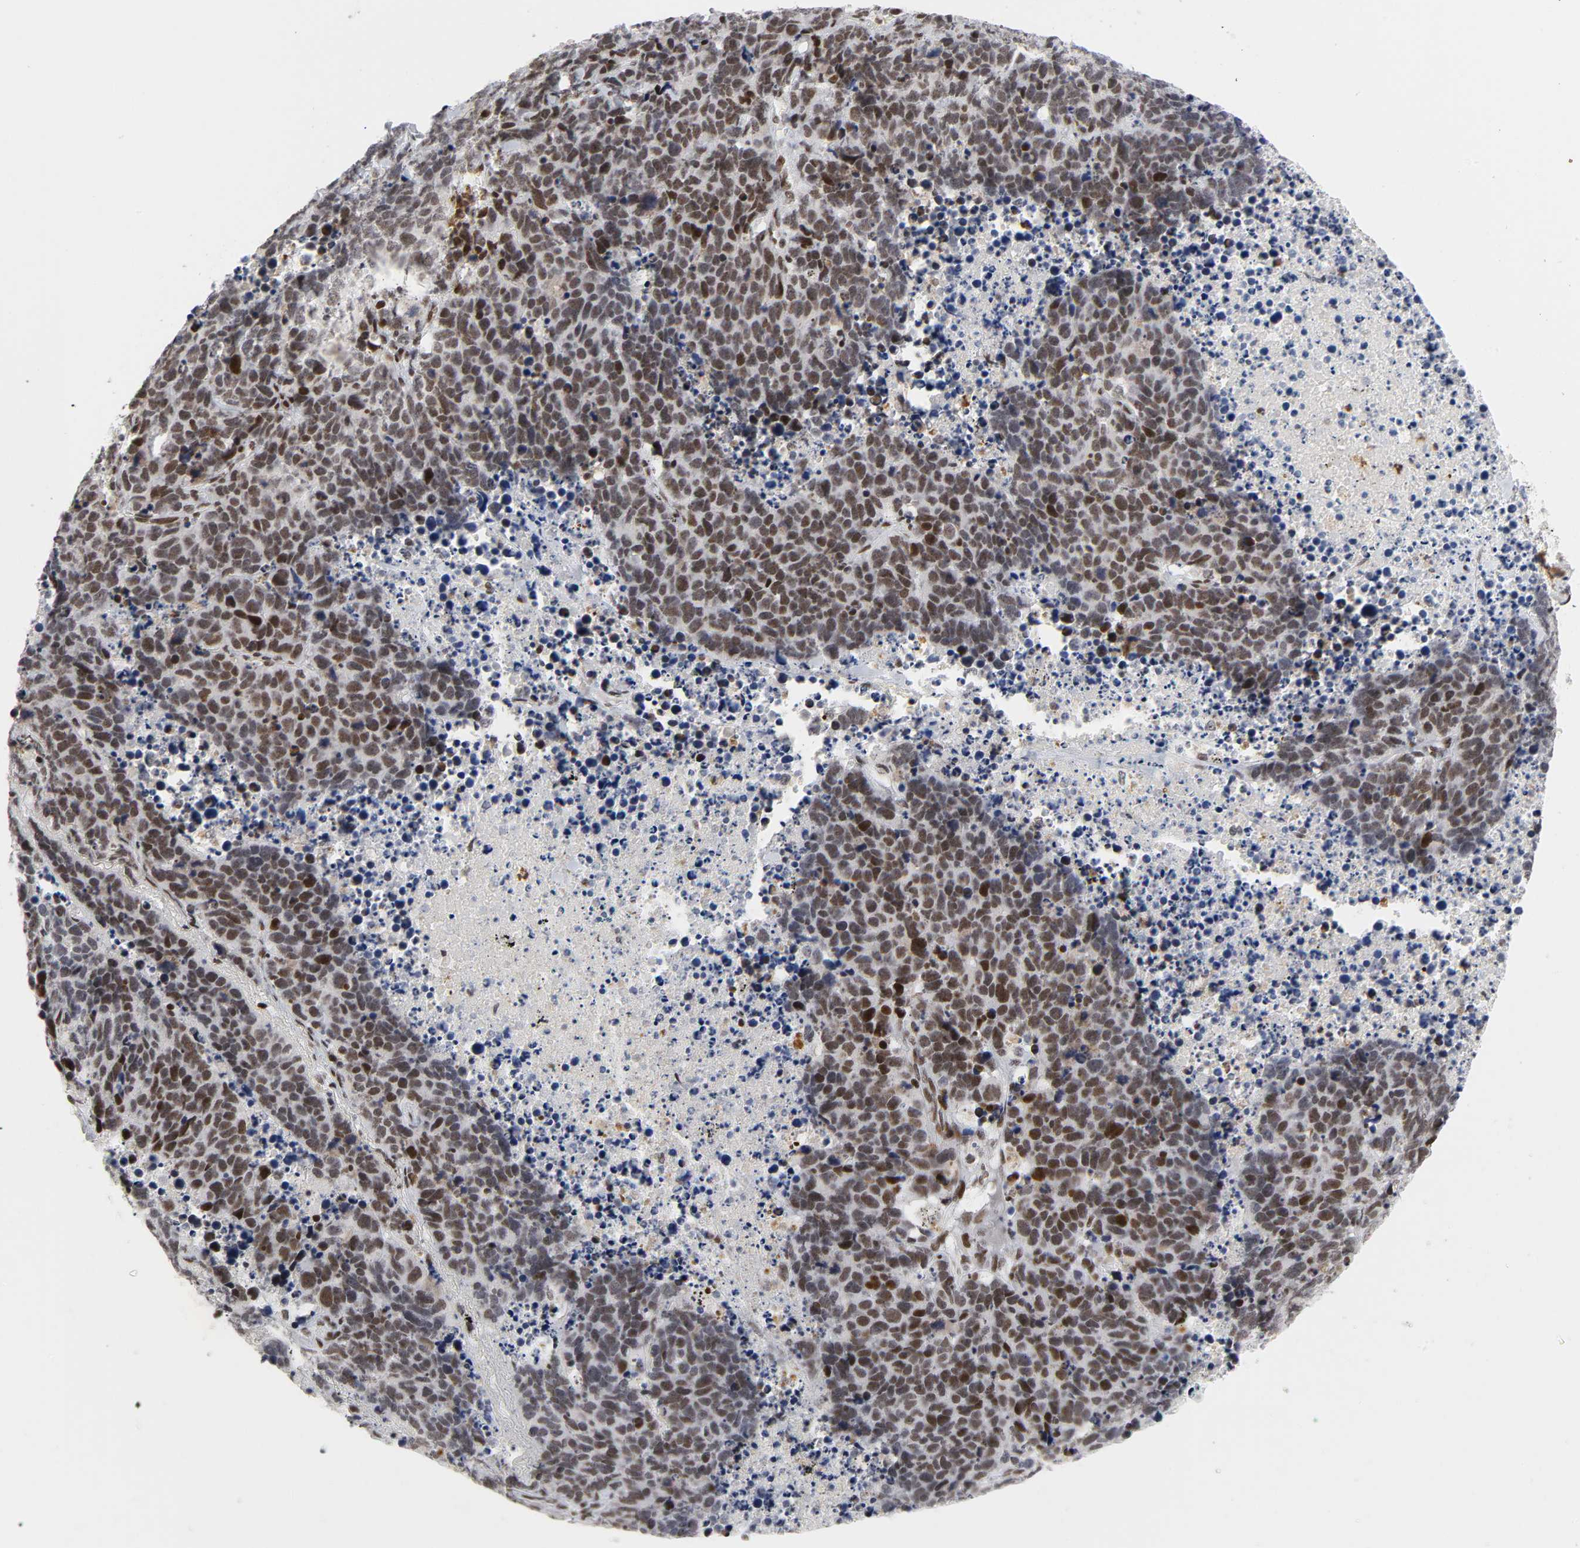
{"staining": {"intensity": "strong", "quantity": ">75%", "location": "nuclear"}, "tissue": "lung cancer", "cell_type": "Tumor cells", "image_type": "cancer", "snomed": [{"axis": "morphology", "description": "Carcinoid, malignant, NOS"}, {"axis": "topography", "description": "Lung"}], "caption": "Malignant carcinoid (lung) stained with DAB (3,3'-diaminobenzidine) immunohistochemistry (IHC) exhibits high levels of strong nuclear staining in about >75% of tumor cells. (Brightfield microscopy of DAB IHC at high magnification).", "gene": "CREBBP", "patient": {"sex": "male", "age": 60}}